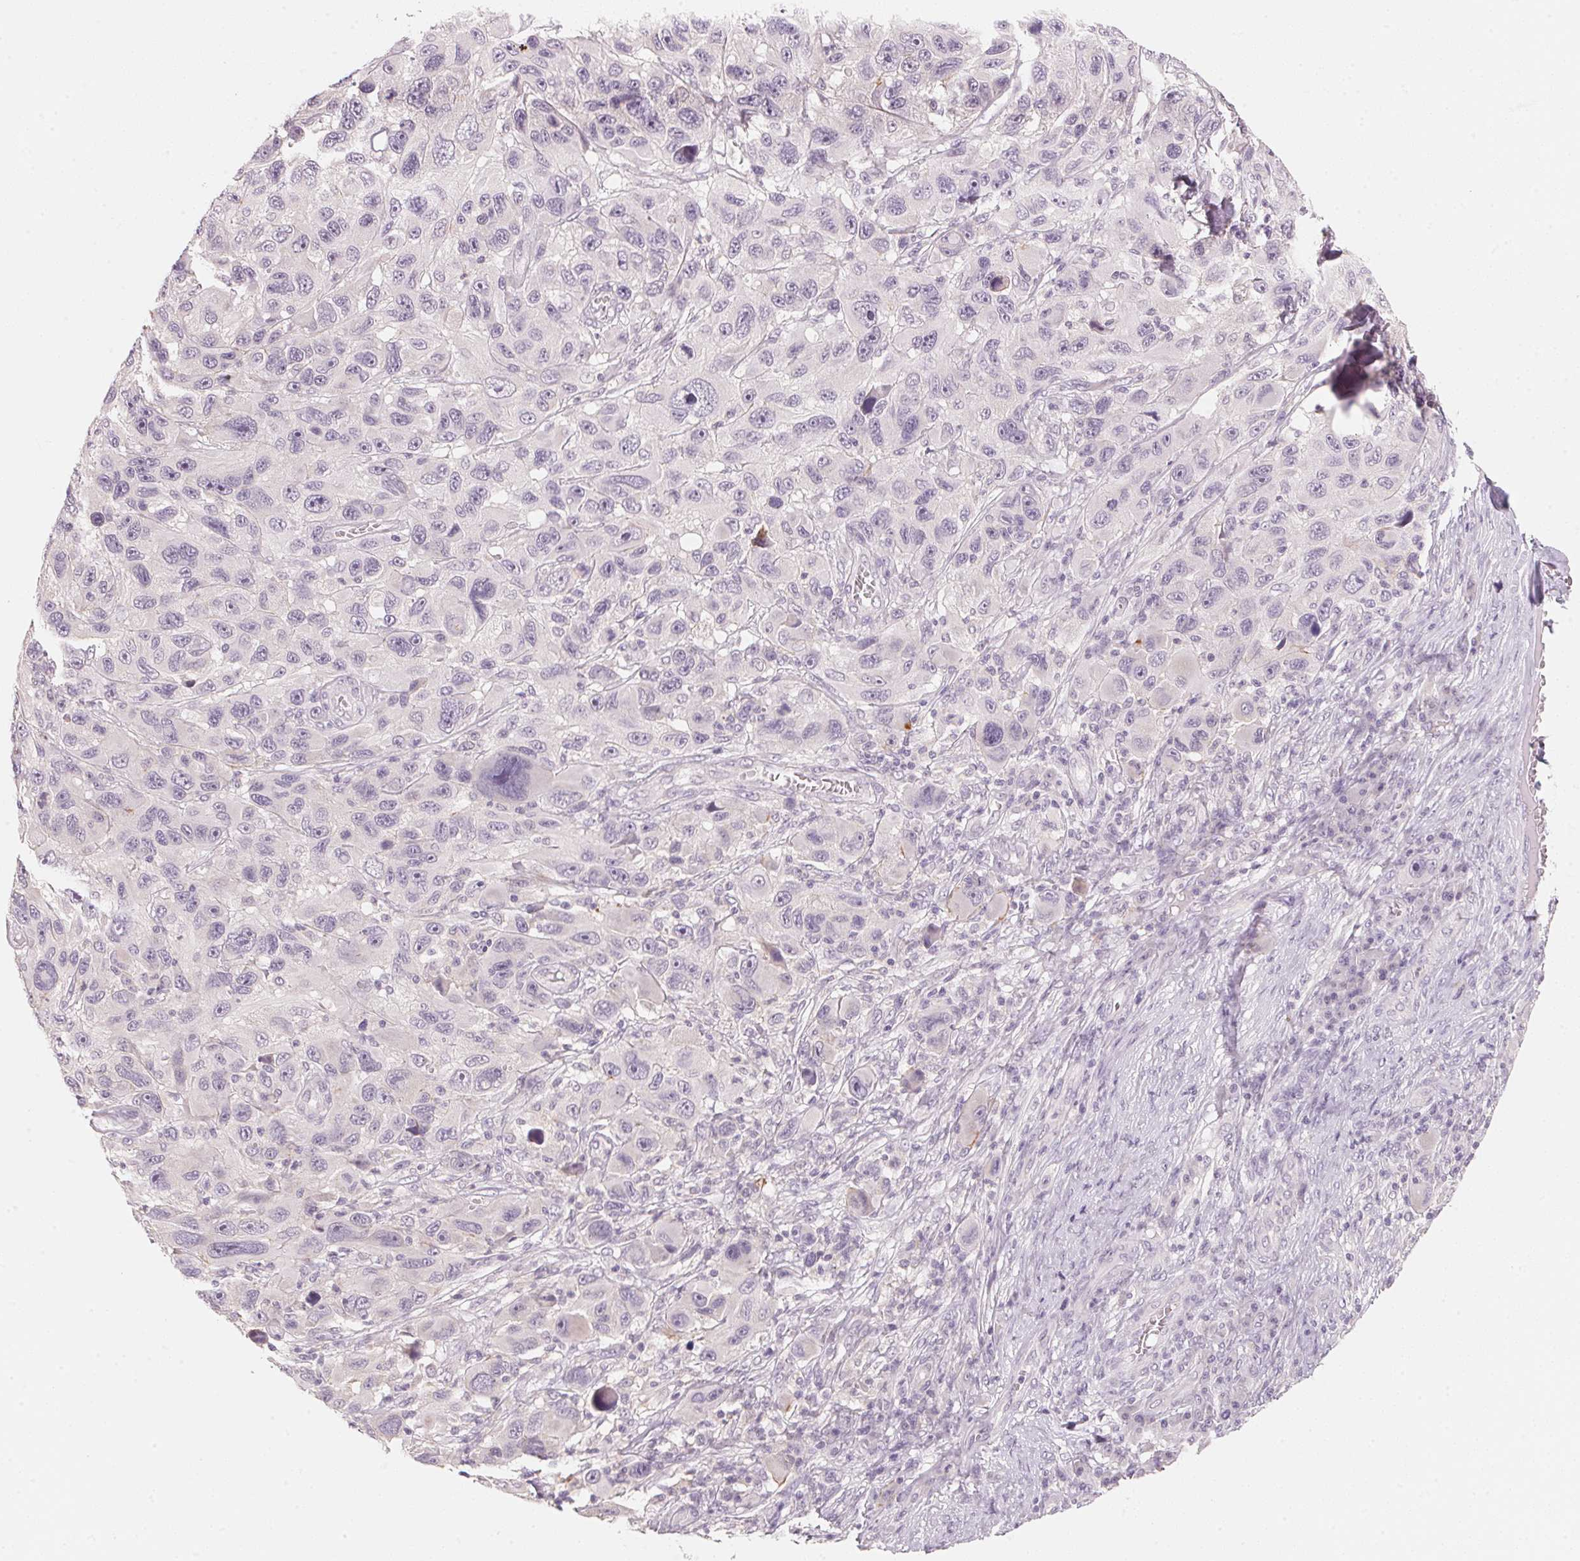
{"staining": {"intensity": "negative", "quantity": "none", "location": "none"}, "tissue": "melanoma", "cell_type": "Tumor cells", "image_type": "cancer", "snomed": [{"axis": "morphology", "description": "Malignant melanoma, NOS"}, {"axis": "topography", "description": "Skin"}], "caption": "Protein analysis of melanoma shows no significant expression in tumor cells.", "gene": "ANKRD31", "patient": {"sex": "male", "age": 53}}